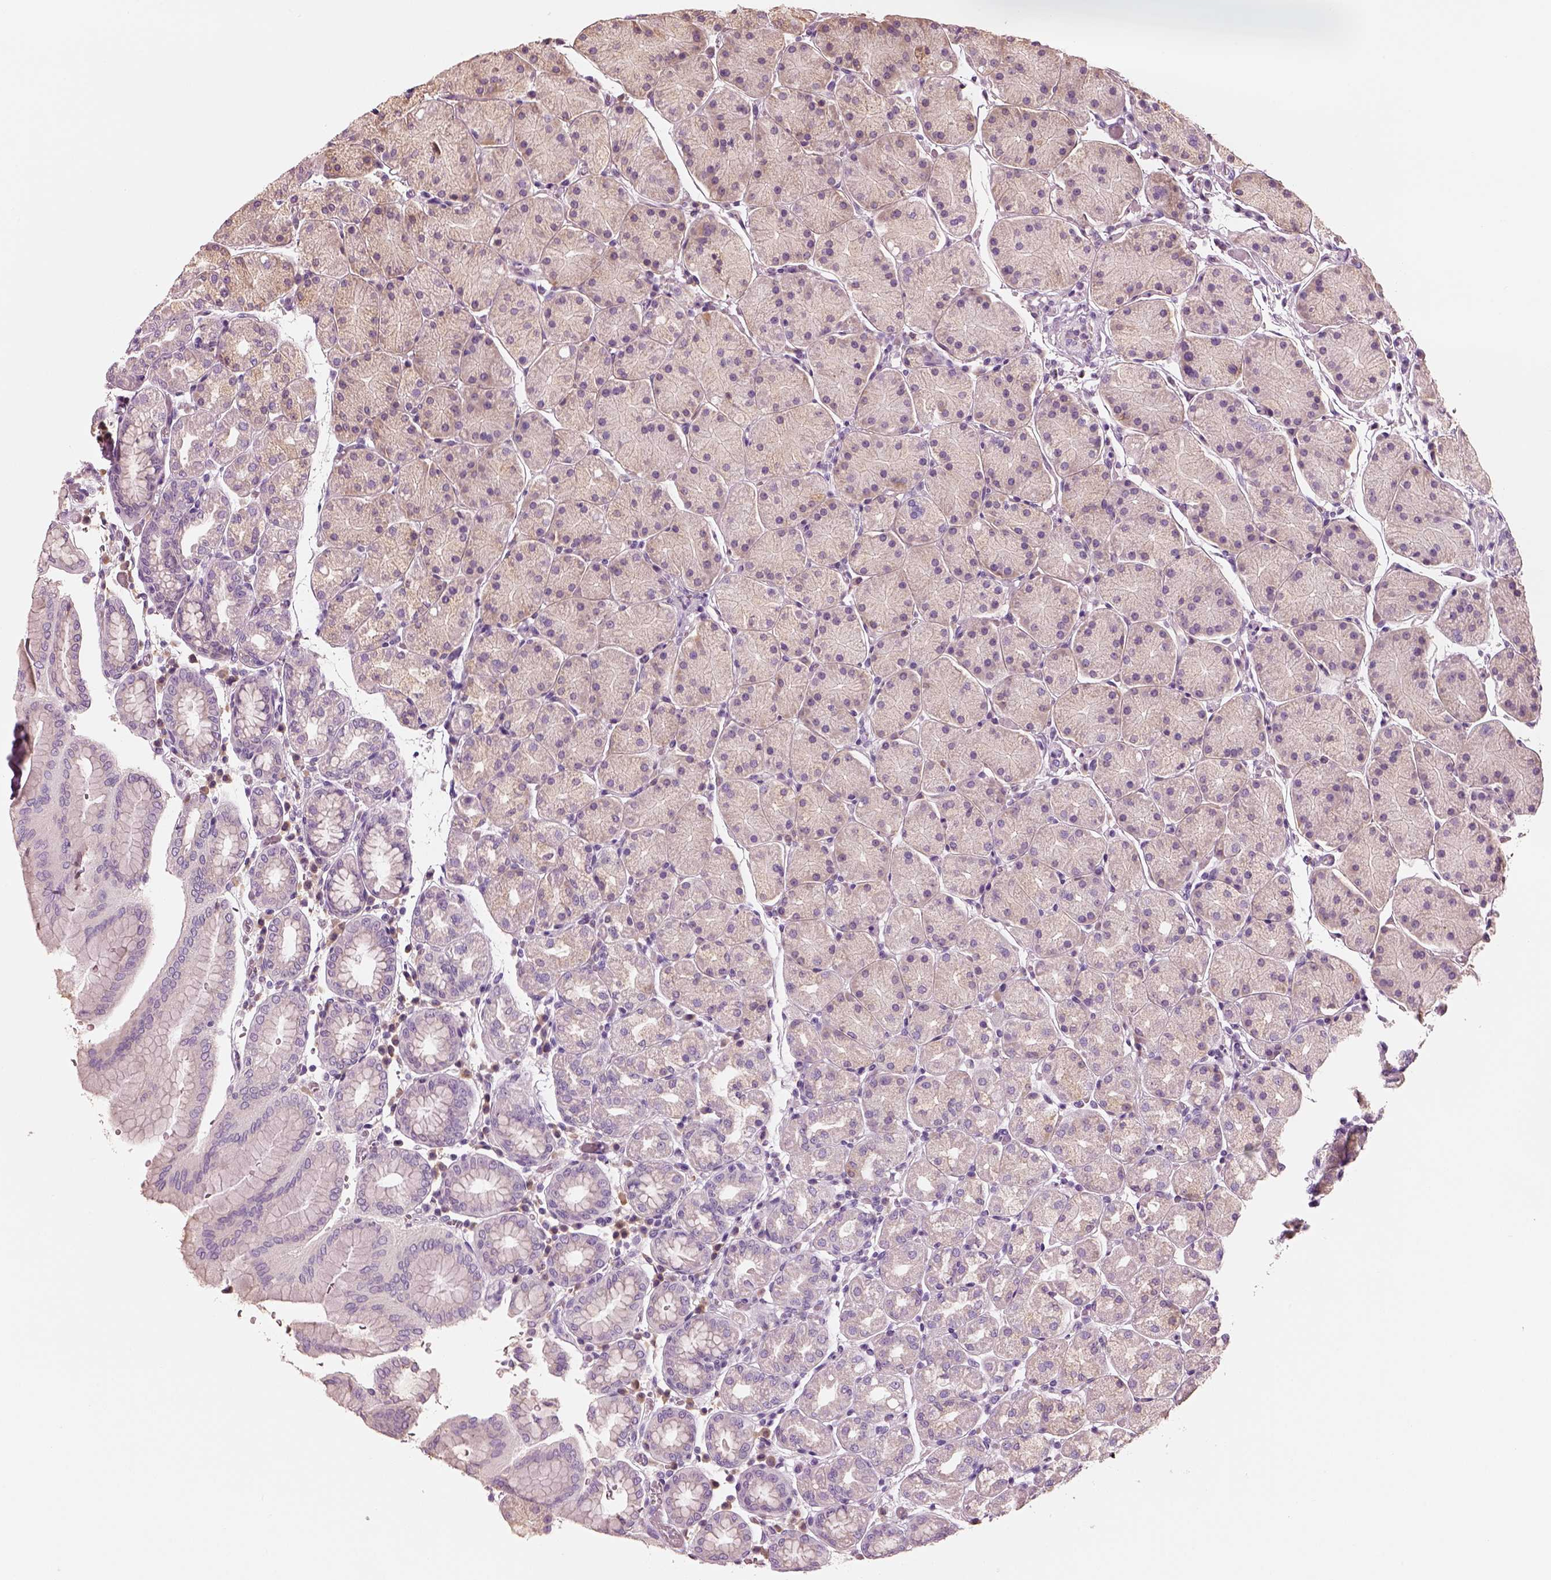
{"staining": {"intensity": "negative", "quantity": "none", "location": "none"}, "tissue": "stomach", "cell_type": "Glandular cells", "image_type": "normal", "snomed": [{"axis": "morphology", "description": "Normal tissue, NOS"}, {"axis": "topography", "description": "Stomach"}], "caption": "DAB immunohistochemical staining of benign human stomach exhibits no significant expression in glandular cells.", "gene": "PNOC", "patient": {"sex": "male", "age": 54}}